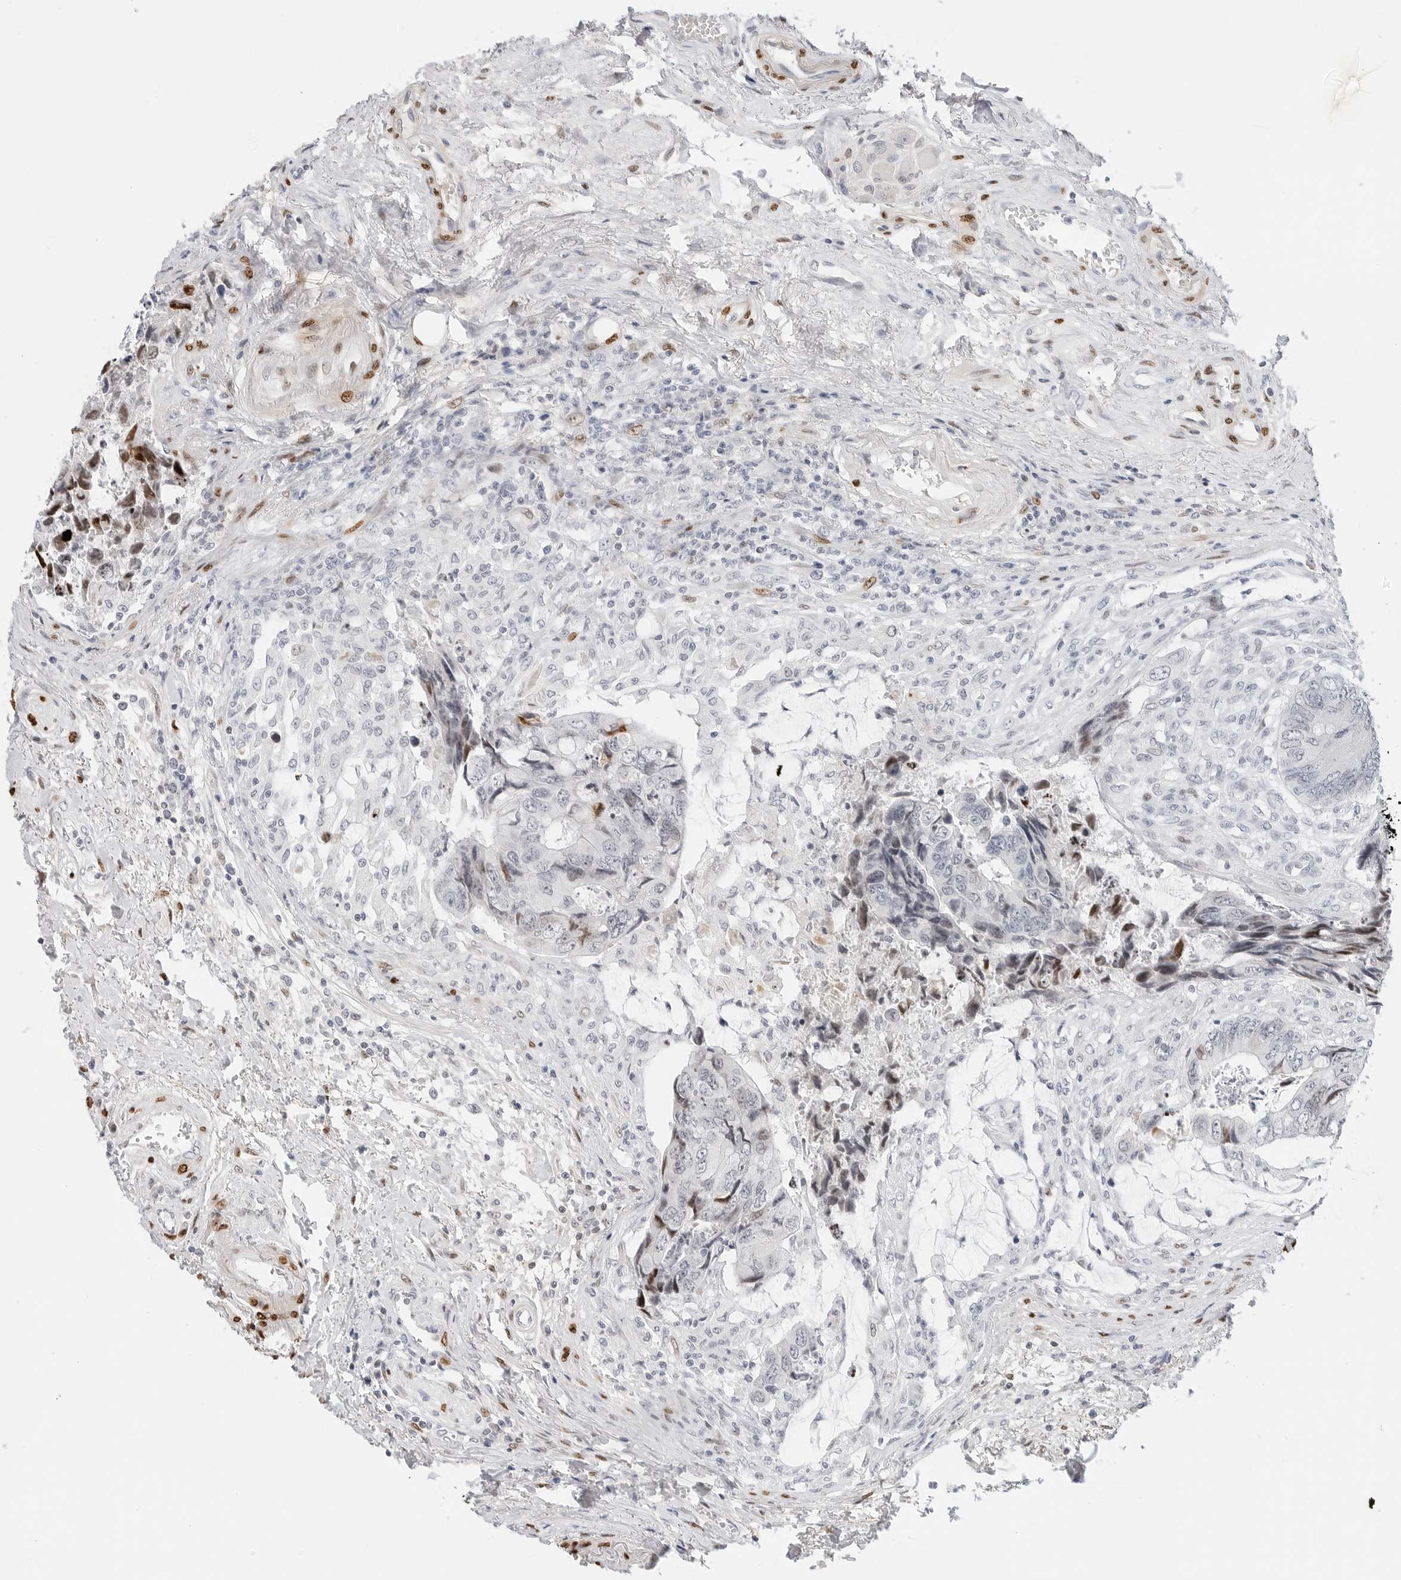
{"staining": {"intensity": "moderate", "quantity": "<25%", "location": "nuclear"}, "tissue": "colorectal cancer", "cell_type": "Tumor cells", "image_type": "cancer", "snomed": [{"axis": "morphology", "description": "Adenocarcinoma, NOS"}, {"axis": "topography", "description": "Rectum"}], "caption": "A histopathology image showing moderate nuclear staining in approximately <25% of tumor cells in colorectal cancer, as visualized by brown immunohistochemical staining.", "gene": "SPIDR", "patient": {"sex": "male", "age": 84}}